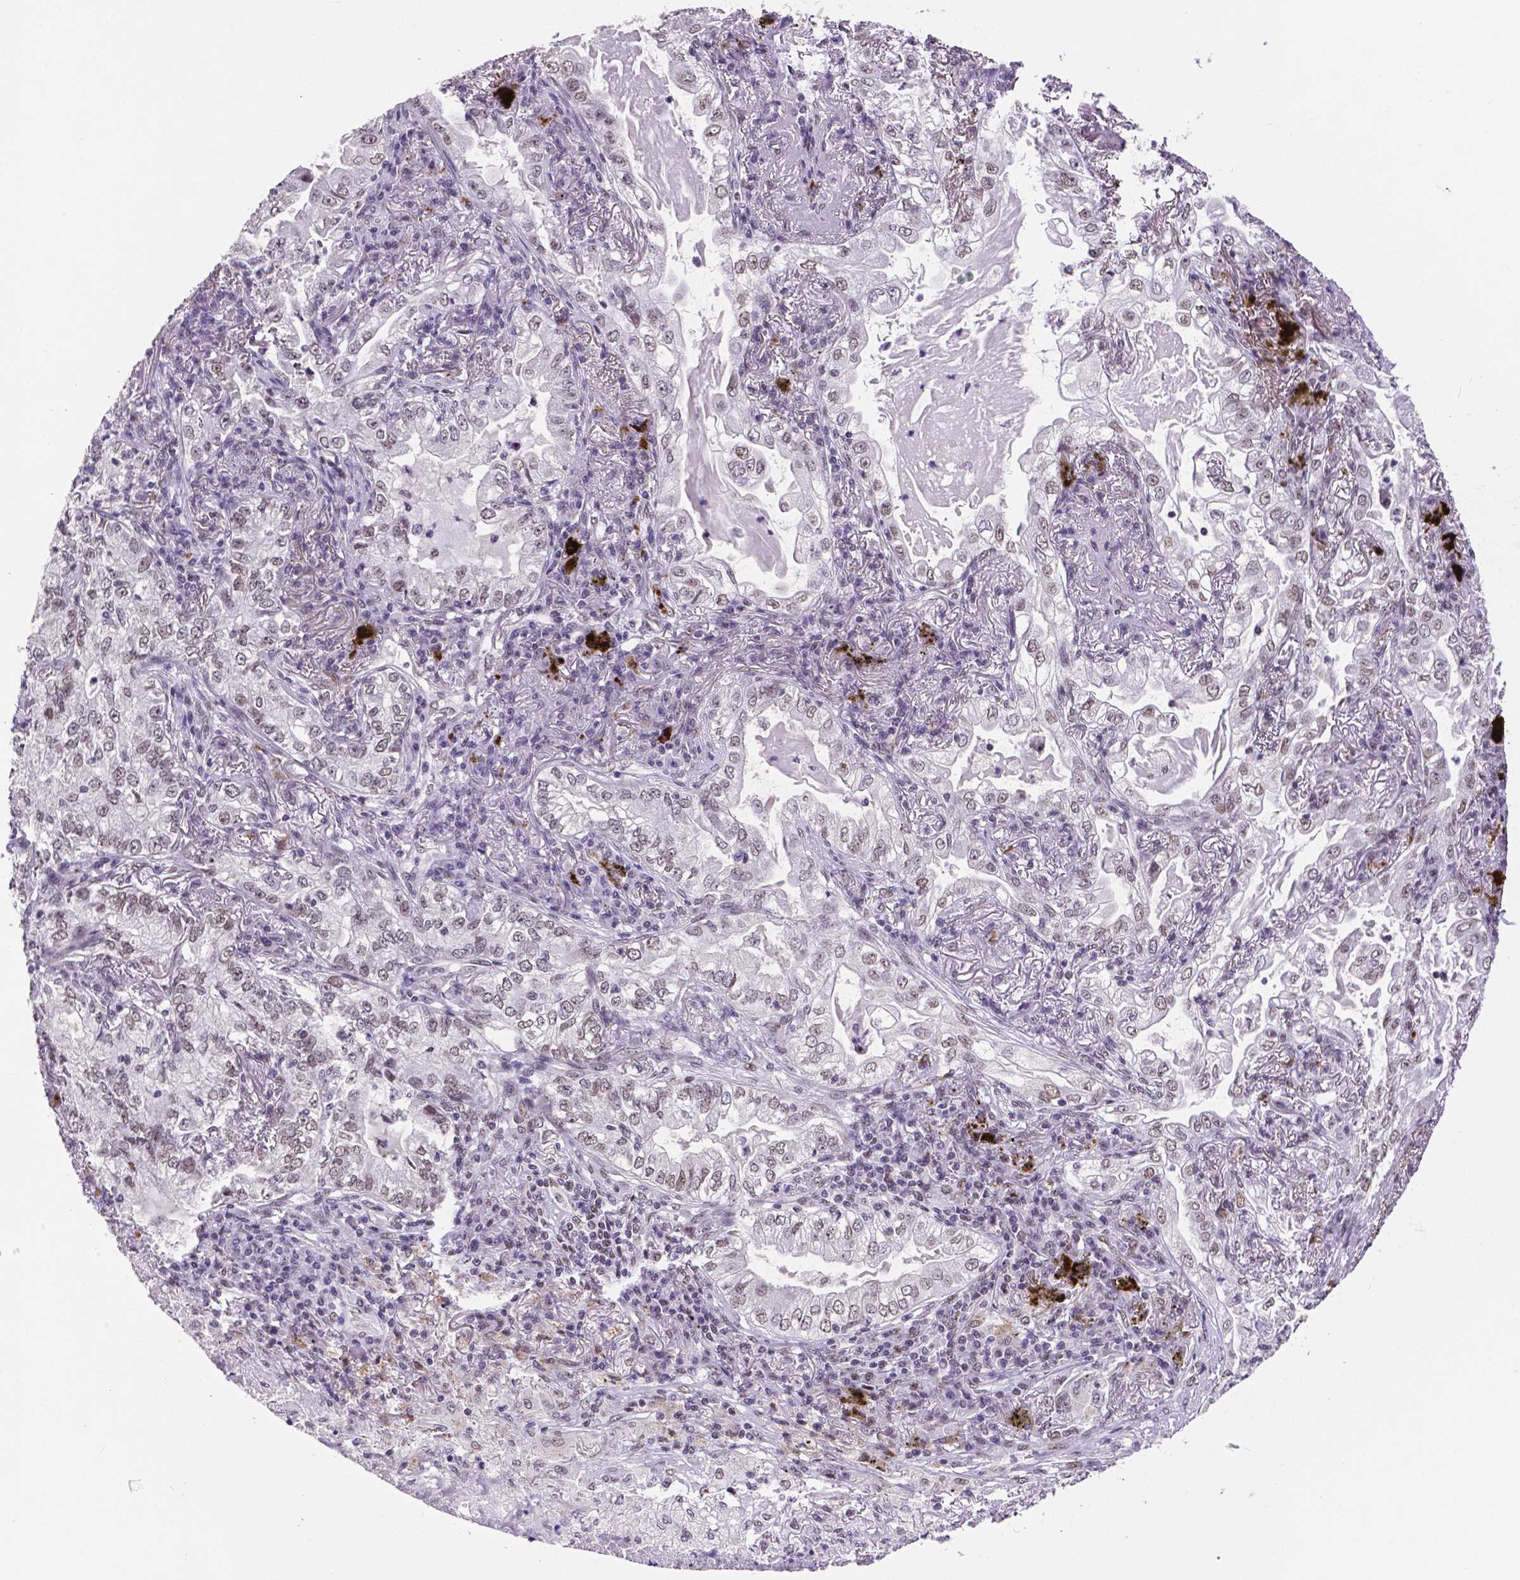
{"staining": {"intensity": "weak", "quantity": "25%-75%", "location": "nuclear"}, "tissue": "lung cancer", "cell_type": "Tumor cells", "image_type": "cancer", "snomed": [{"axis": "morphology", "description": "Adenocarcinoma, NOS"}, {"axis": "topography", "description": "Lung"}], "caption": "High-power microscopy captured an IHC image of lung adenocarcinoma, revealing weak nuclear expression in about 25%-75% of tumor cells. The staining is performed using DAB brown chromogen to label protein expression. The nuclei are counter-stained blue using hematoxylin.", "gene": "ATRX", "patient": {"sex": "female", "age": 73}}